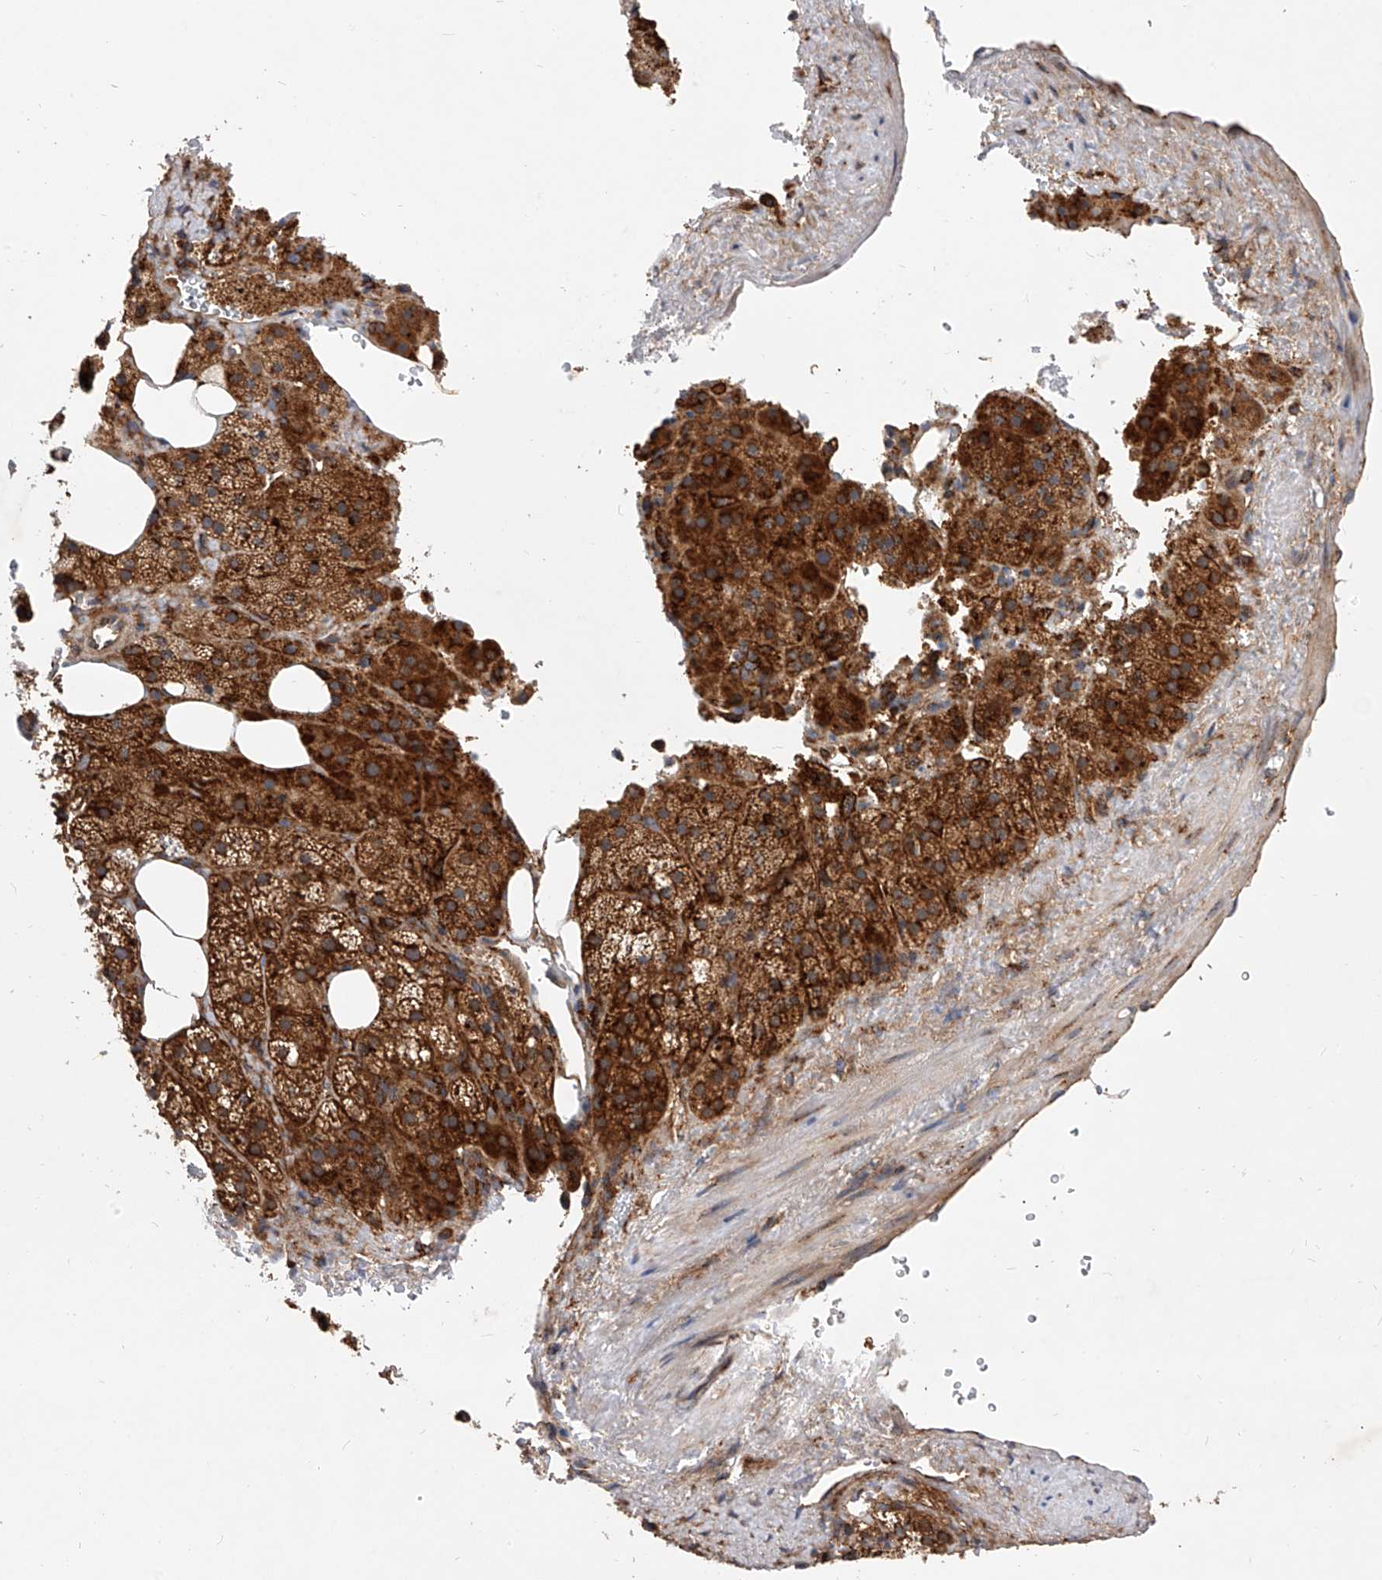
{"staining": {"intensity": "strong", "quantity": ">75%", "location": "cytoplasmic/membranous"}, "tissue": "adrenal gland", "cell_type": "Glandular cells", "image_type": "normal", "snomed": [{"axis": "morphology", "description": "Normal tissue, NOS"}, {"axis": "topography", "description": "Adrenal gland"}], "caption": "This photomicrograph demonstrates immunohistochemistry (IHC) staining of benign adrenal gland, with high strong cytoplasmic/membranous staining in about >75% of glandular cells.", "gene": "CFAP410", "patient": {"sex": "female", "age": 59}}